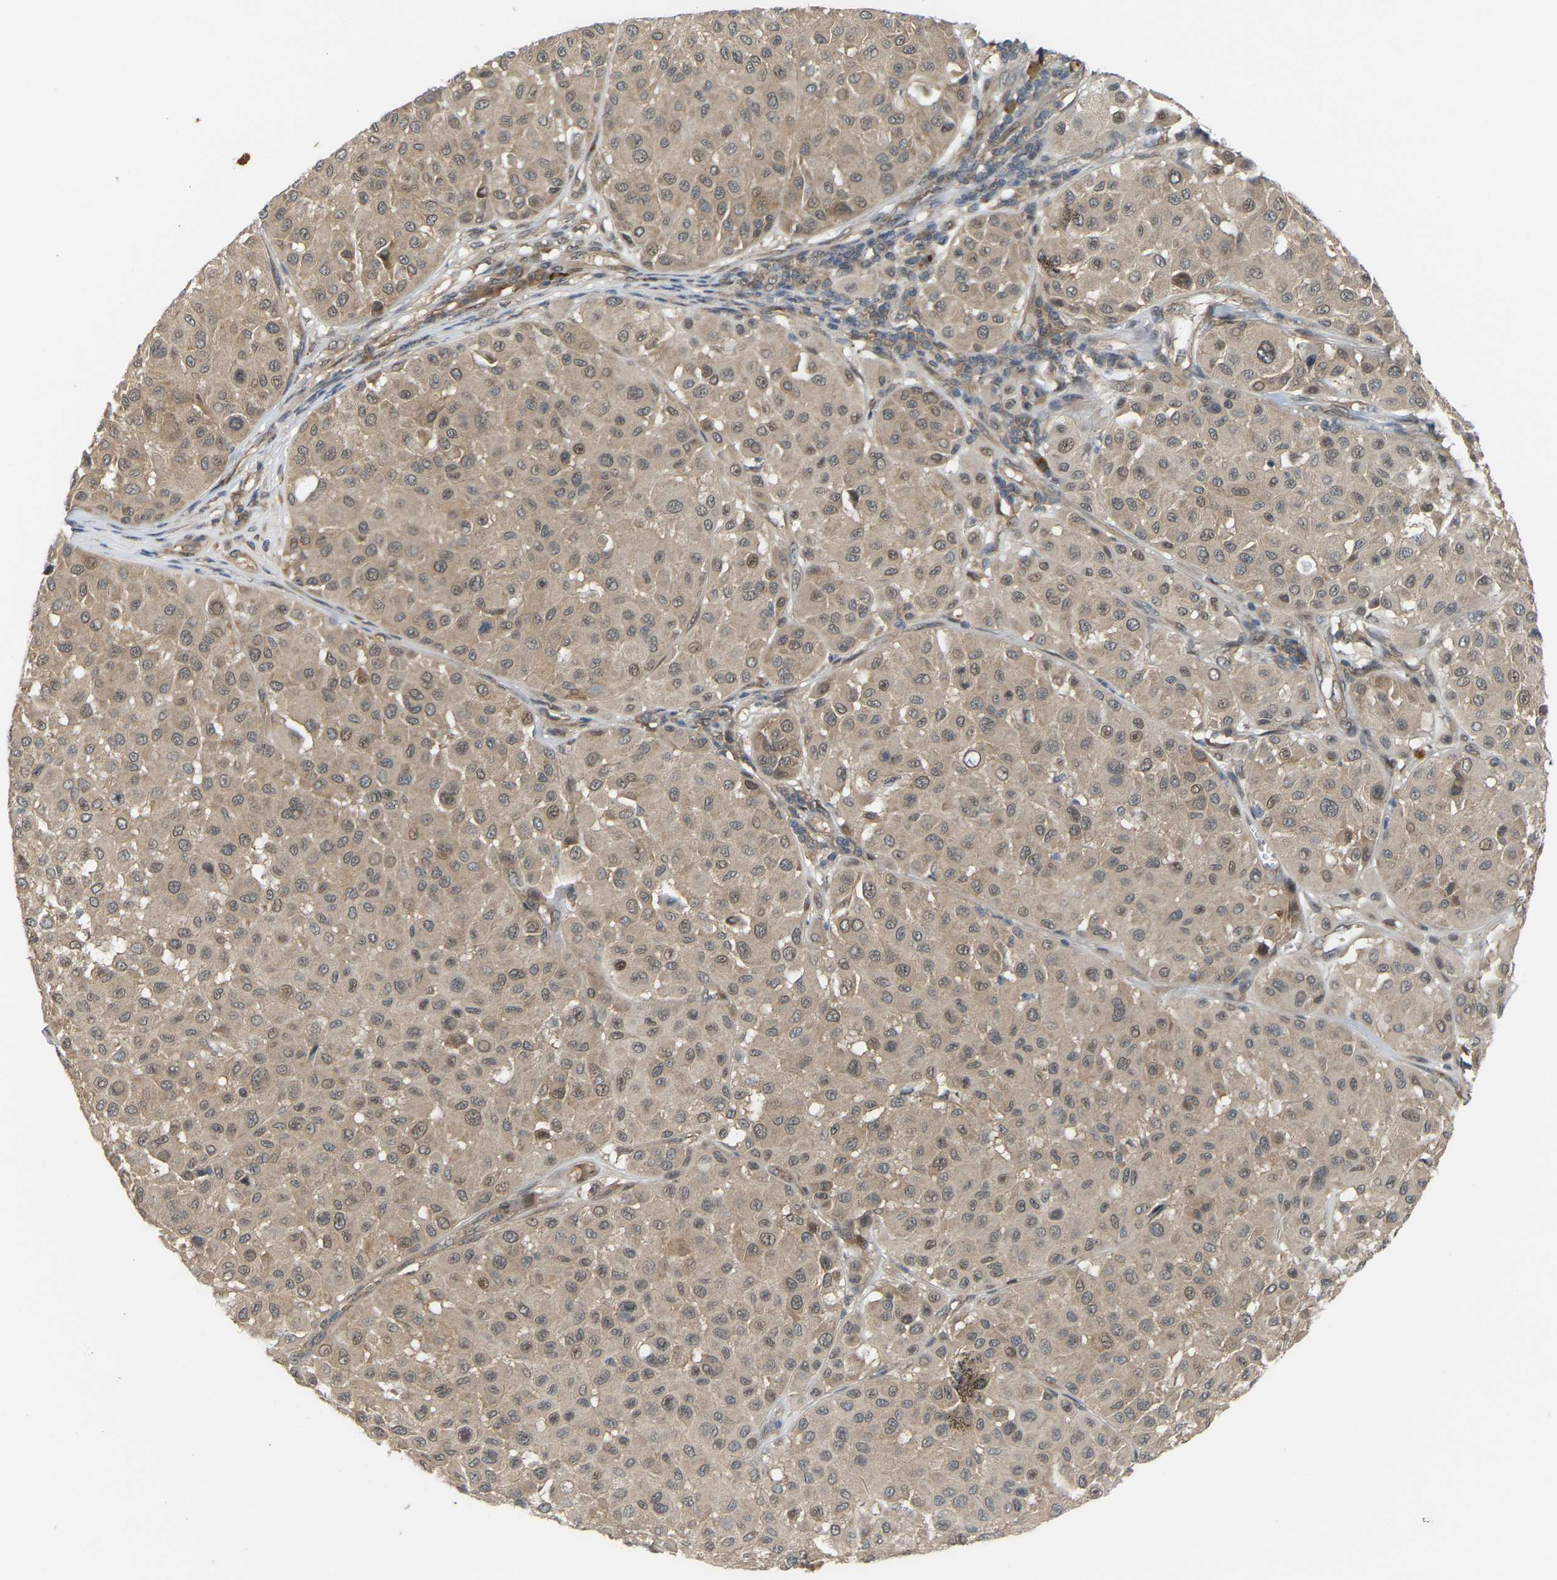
{"staining": {"intensity": "moderate", "quantity": ">75%", "location": "cytoplasmic/membranous"}, "tissue": "melanoma", "cell_type": "Tumor cells", "image_type": "cancer", "snomed": [{"axis": "morphology", "description": "Malignant melanoma, Metastatic site"}, {"axis": "topography", "description": "Soft tissue"}], "caption": "Tumor cells display moderate cytoplasmic/membranous positivity in about >75% of cells in melanoma.", "gene": "CROT", "patient": {"sex": "male", "age": 41}}